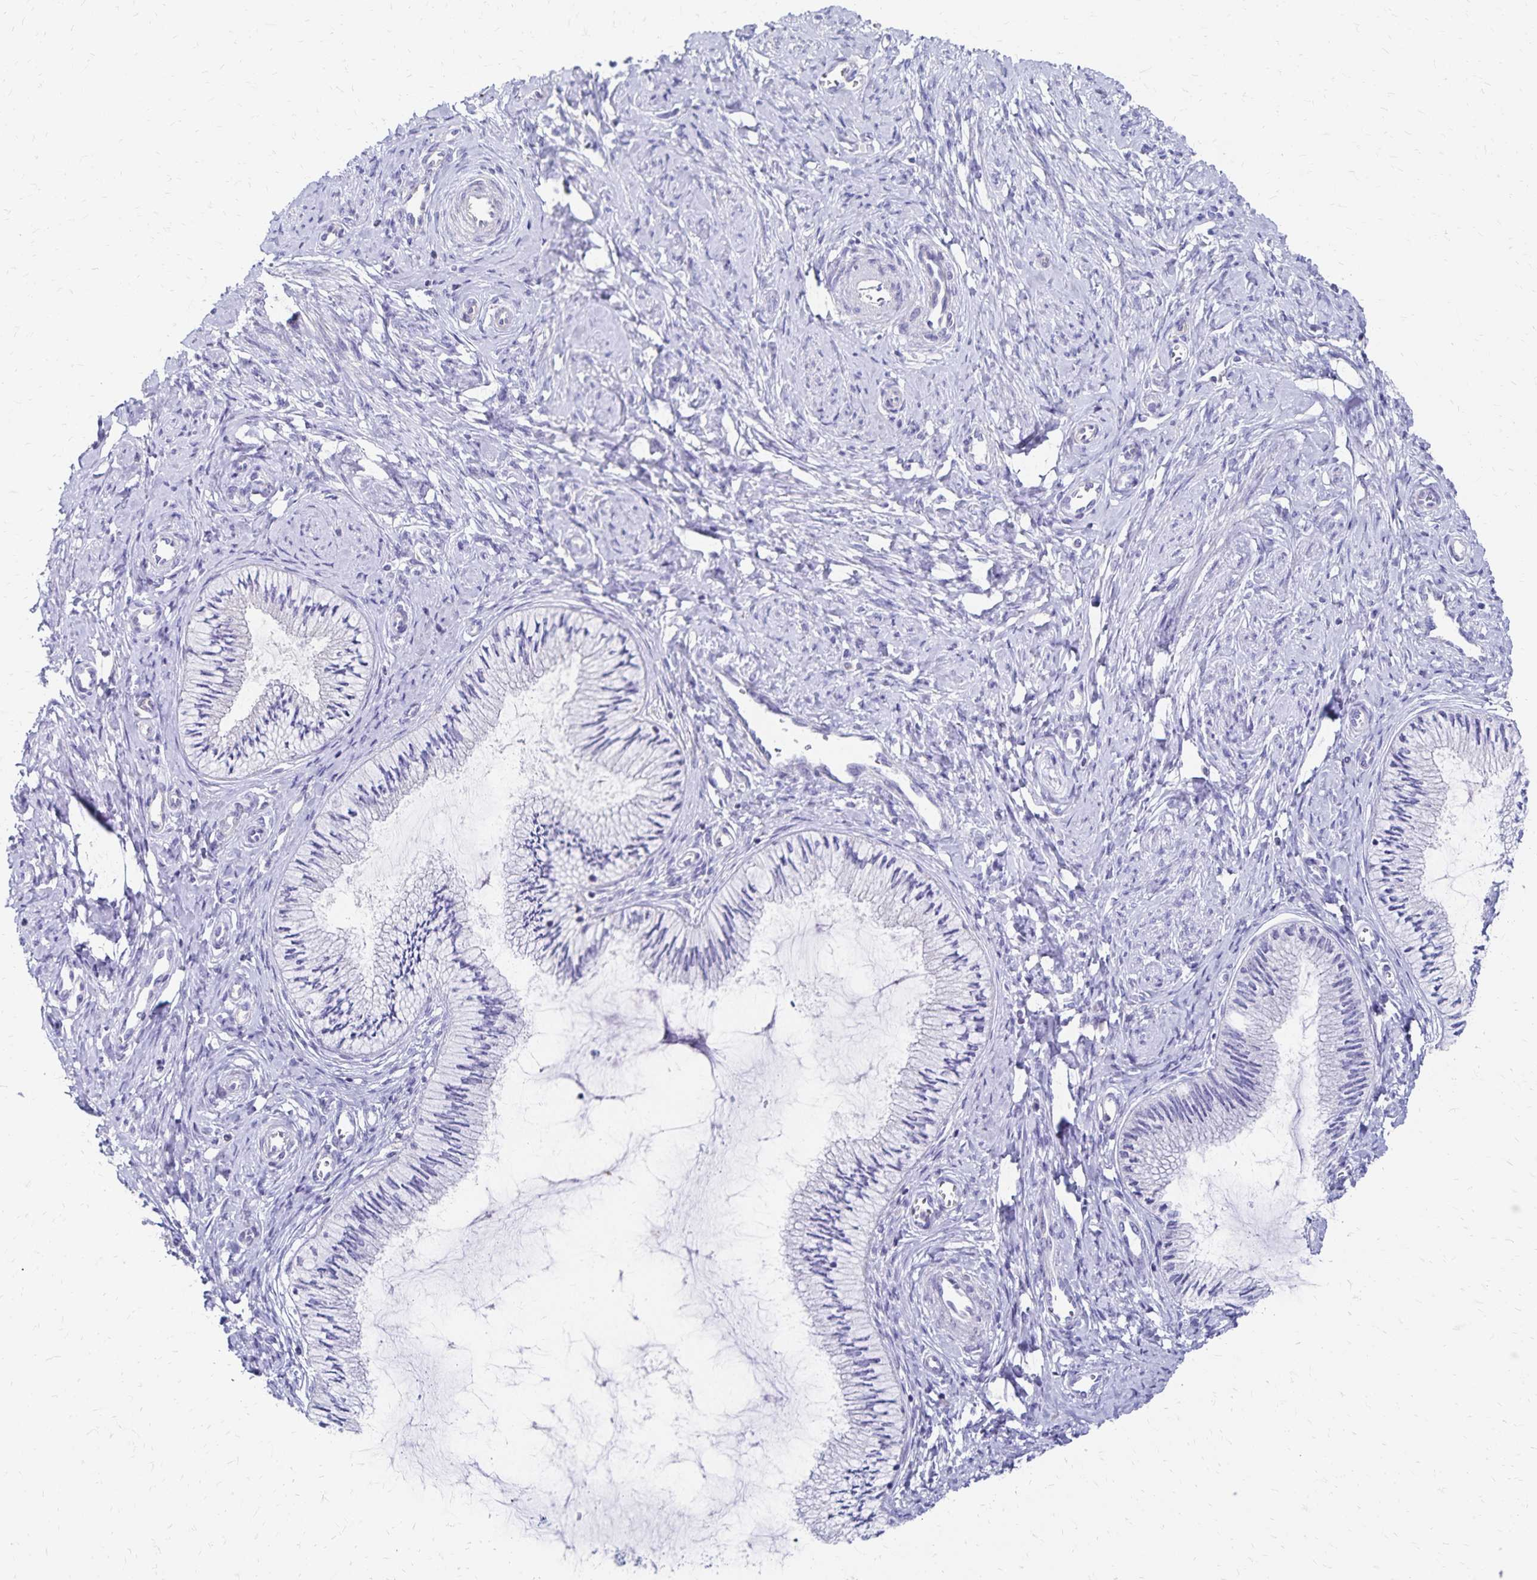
{"staining": {"intensity": "negative", "quantity": "none", "location": "none"}, "tissue": "cervix", "cell_type": "Glandular cells", "image_type": "normal", "snomed": [{"axis": "morphology", "description": "Normal tissue, NOS"}, {"axis": "topography", "description": "Cervix"}], "caption": "This histopathology image is of normal cervix stained with immunohistochemistry to label a protein in brown with the nuclei are counter-stained blue. There is no staining in glandular cells. Brightfield microscopy of IHC stained with DAB (brown) and hematoxylin (blue), captured at high magnification.", "gene": "PAX5", "patient": {"sex": "female", "age": 24}}